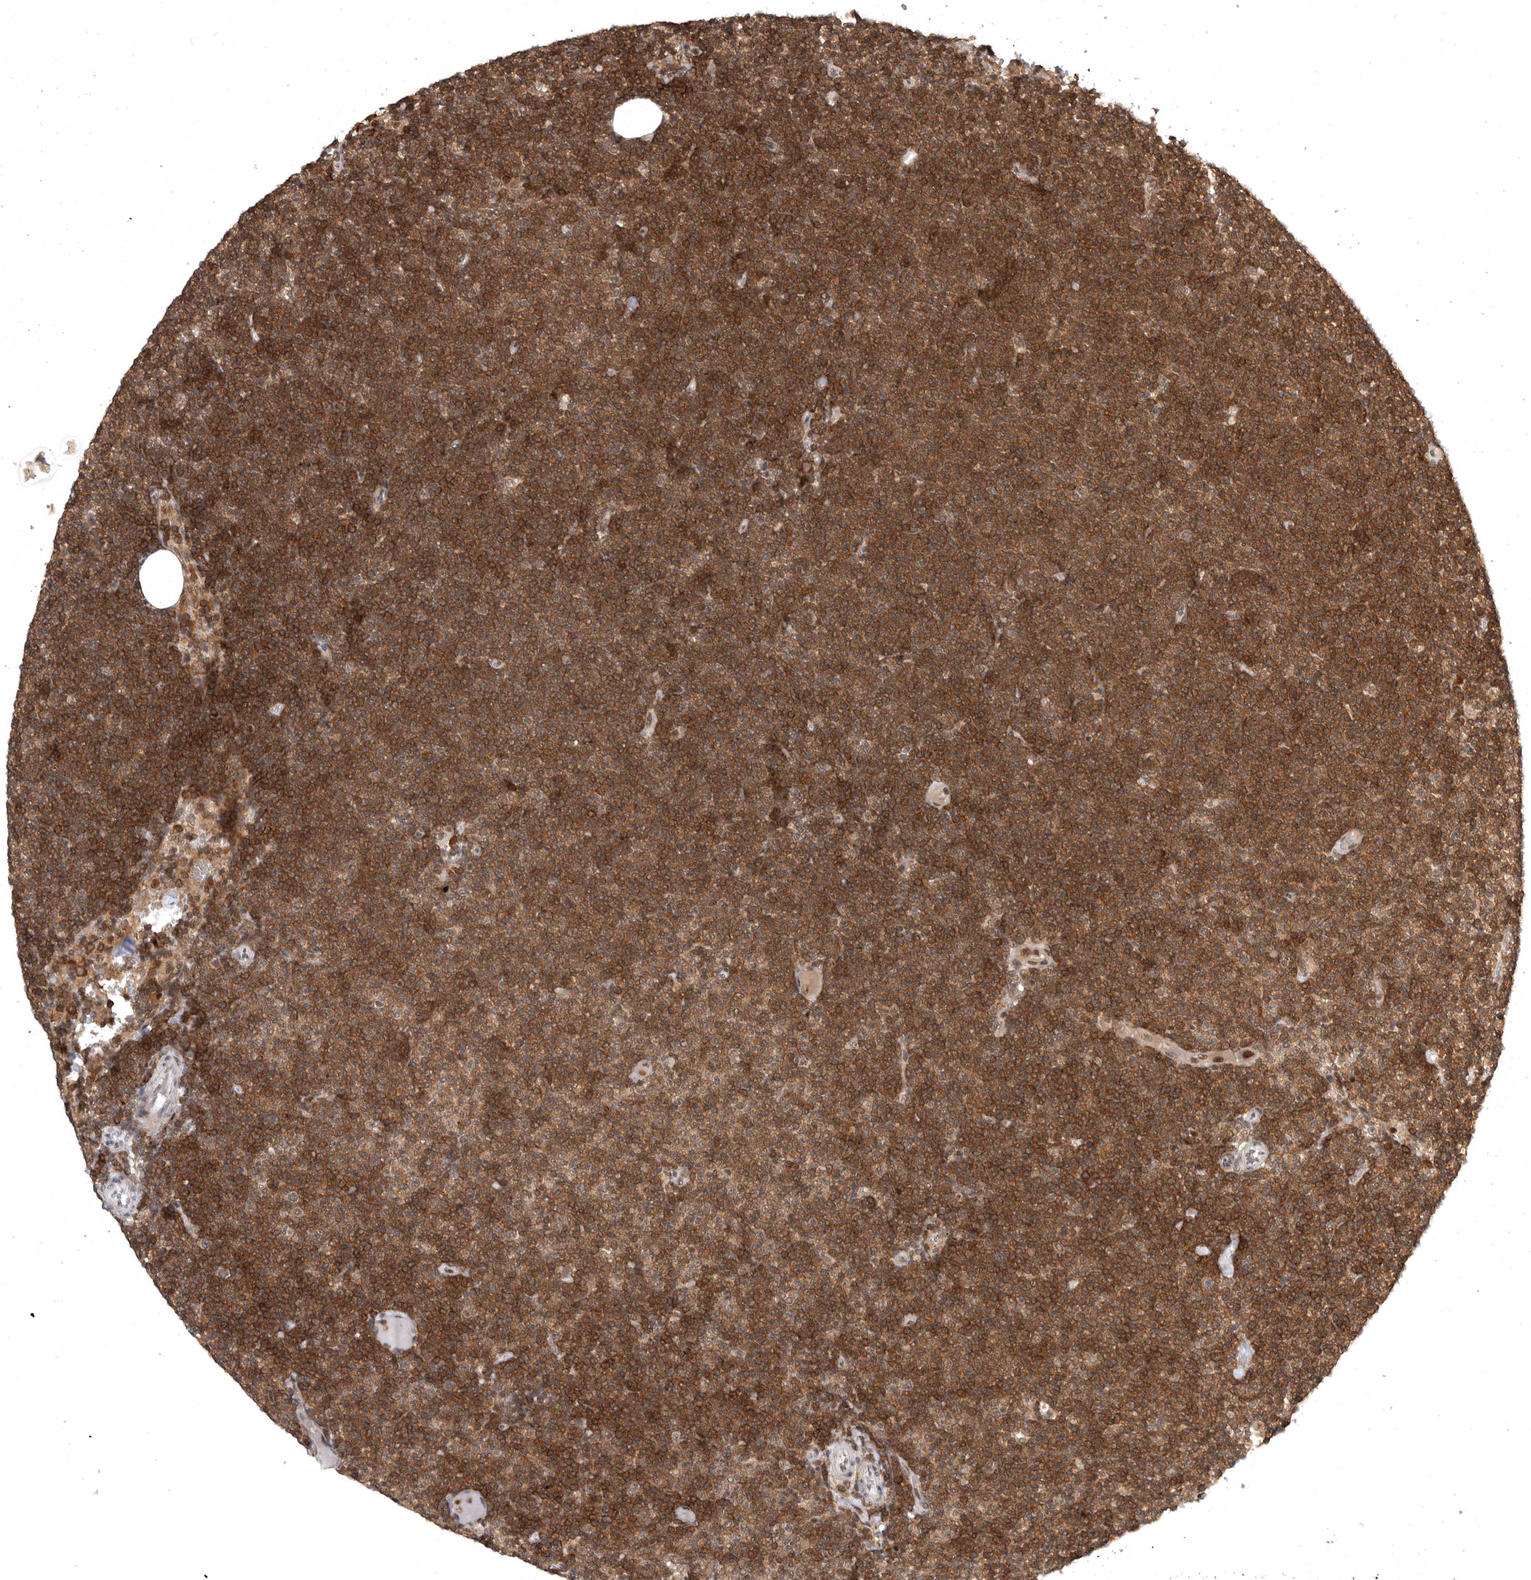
{"staining": {"intensity": "strong", "quantity": ">75%", "location": "cytoplasmic/membranous"}, "tissue": "lymphoma", "cell_type": "Tumor cells", "image_type": "cancer", "snomed": [{"axis": "morphology", "description": "Malignant lymphoma, non-Hodgkin's type, Low grade"}, {"axis": "topography", "description": "Lymph node"}], "caption": "Immunohistochemical staining of human lymphoma displays high levels of strong cytoplasmic/membranous positivity in approximately >75% of tumor cells.", "gene": "CBLL1", "patient": {"sex": "female", "age": 53}}